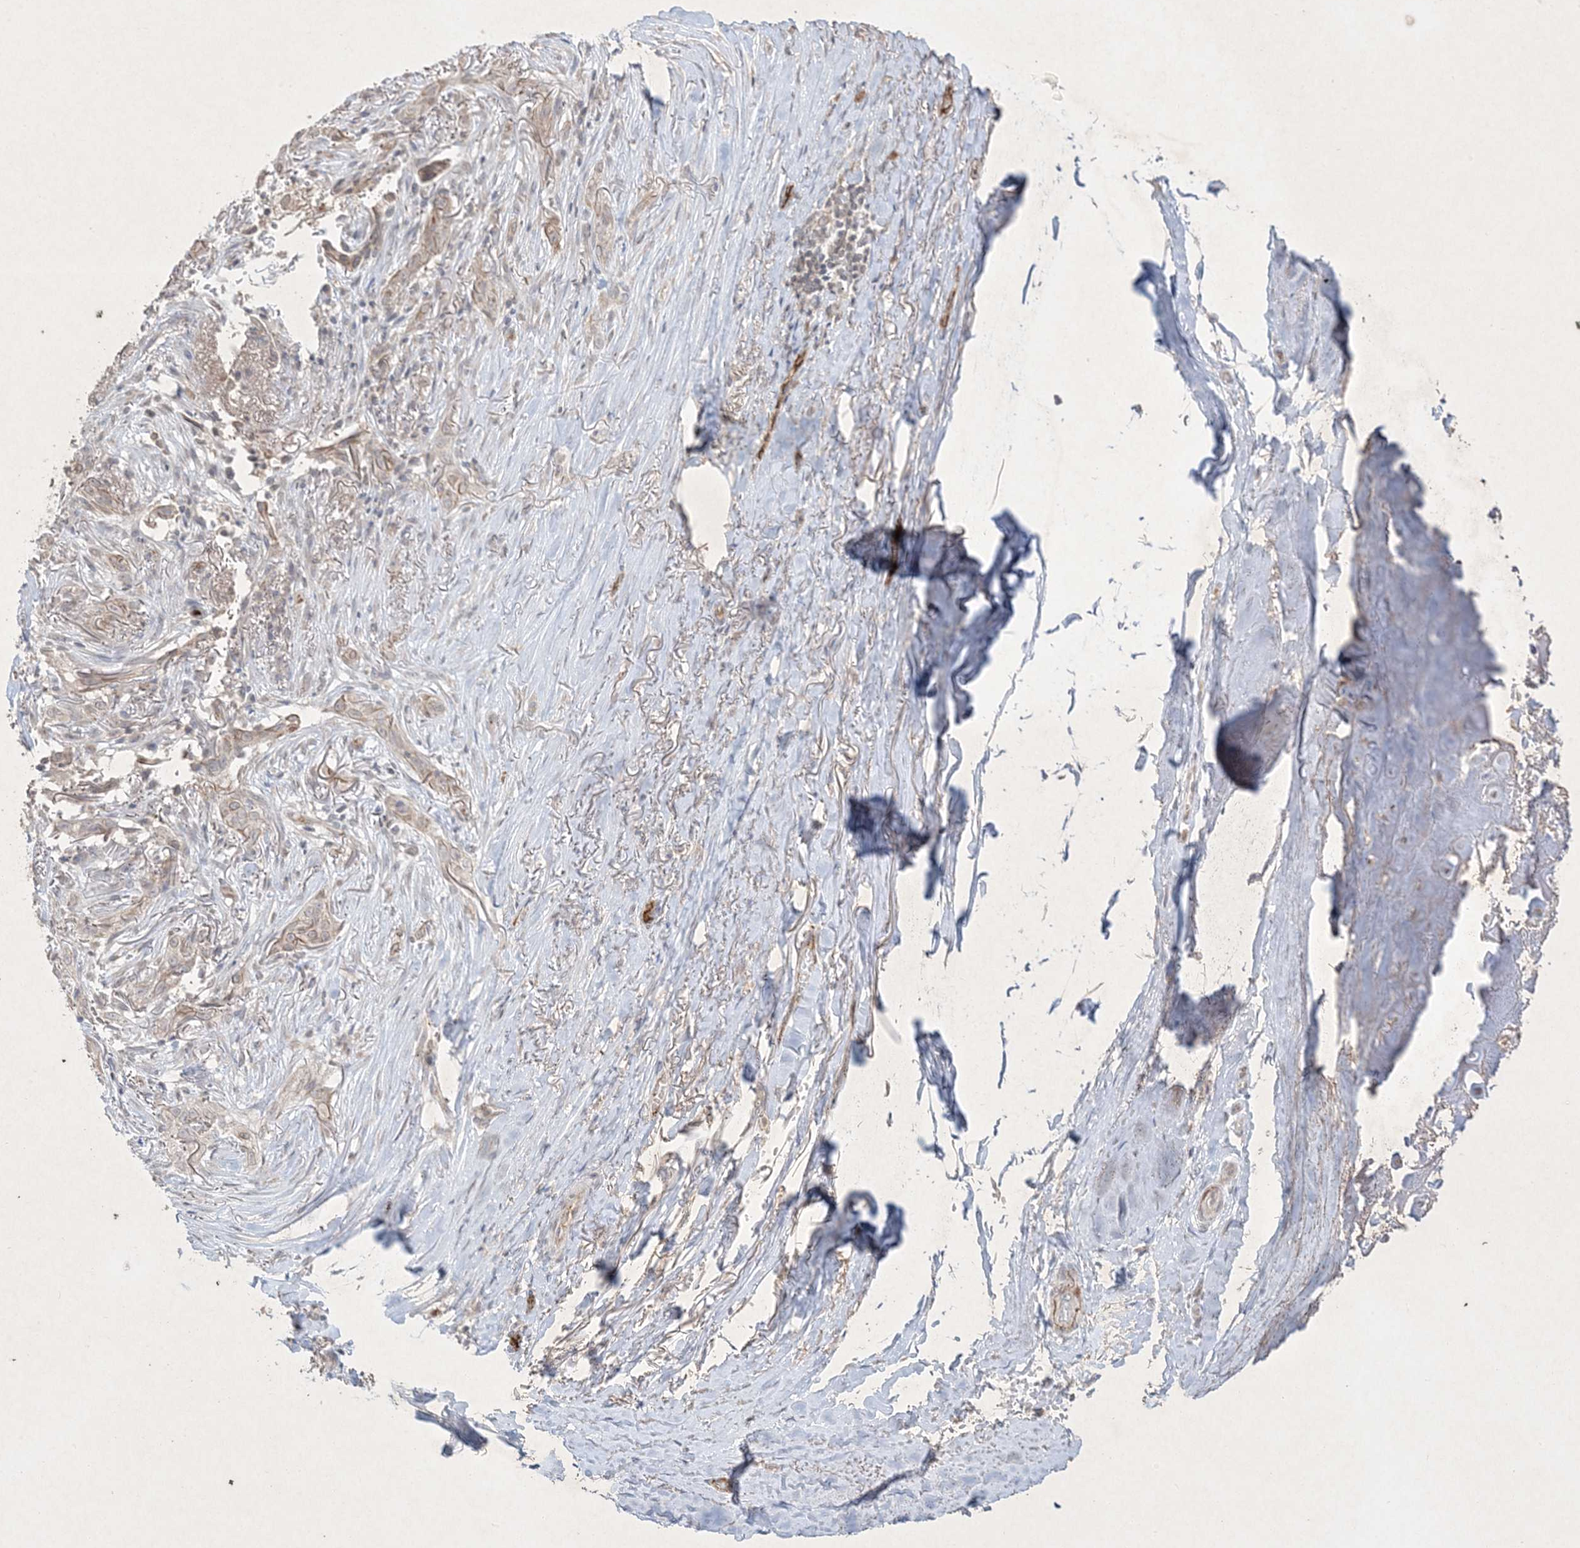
{"staining": {"intensity": "negative", "quantity": "none", "location": "none"}, "tissue": "adipose tissue", "cell_type": "Adipocytes", "image_type": "normal", "snomed": [{"axis": "morphology", "description": "Normal tissue, NOS"}, {"axis": "morphology", "description": "Basal cell carcinoma"}, {"axis": "topography", "description": "Skin"}], "caption": "Immunohistochemical staining of unremarkable human adipose tissue displays no significant staining in adipocytes.", "gene": "PRSS36", "patient": {"sex": "female", "age": 89}}